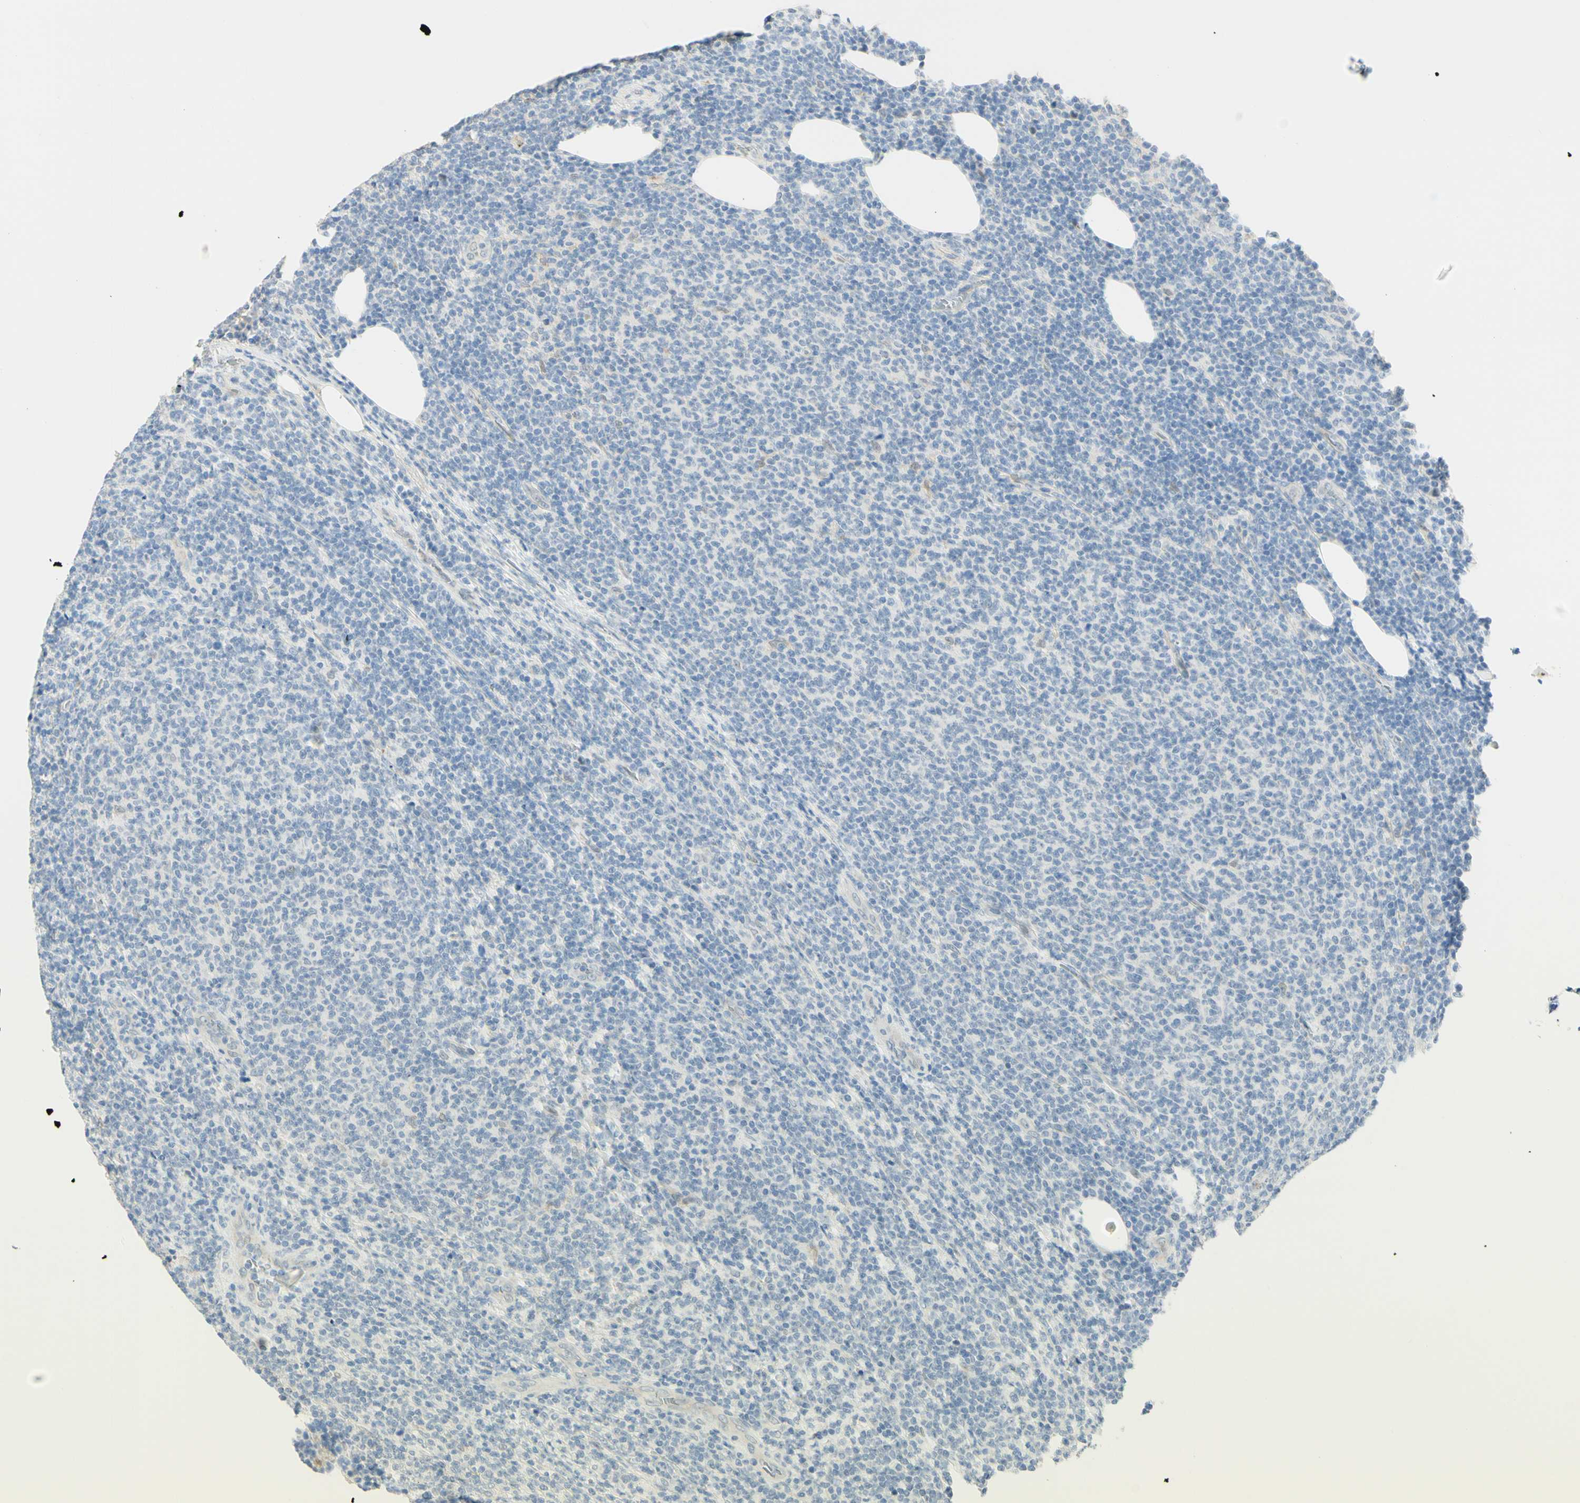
{"staining": {"intensity": "negative", "quantity": "none", "location": "none"}, "tissue": "lymphoma", "cell_type": "Tumor cells", "image_type": "cancer", "snomed": [{"axis": "morphology", "description": "Malignant lymphoma, non-Hodgkin's type, Low grade"}, {"axis": "topography", "description": "Lymph node"}], "caption": "There is no significant positivity in tumor cells of lymphoma.", "gene": "ANGPT2", "patient": {"sex": "male", "age": 66}}